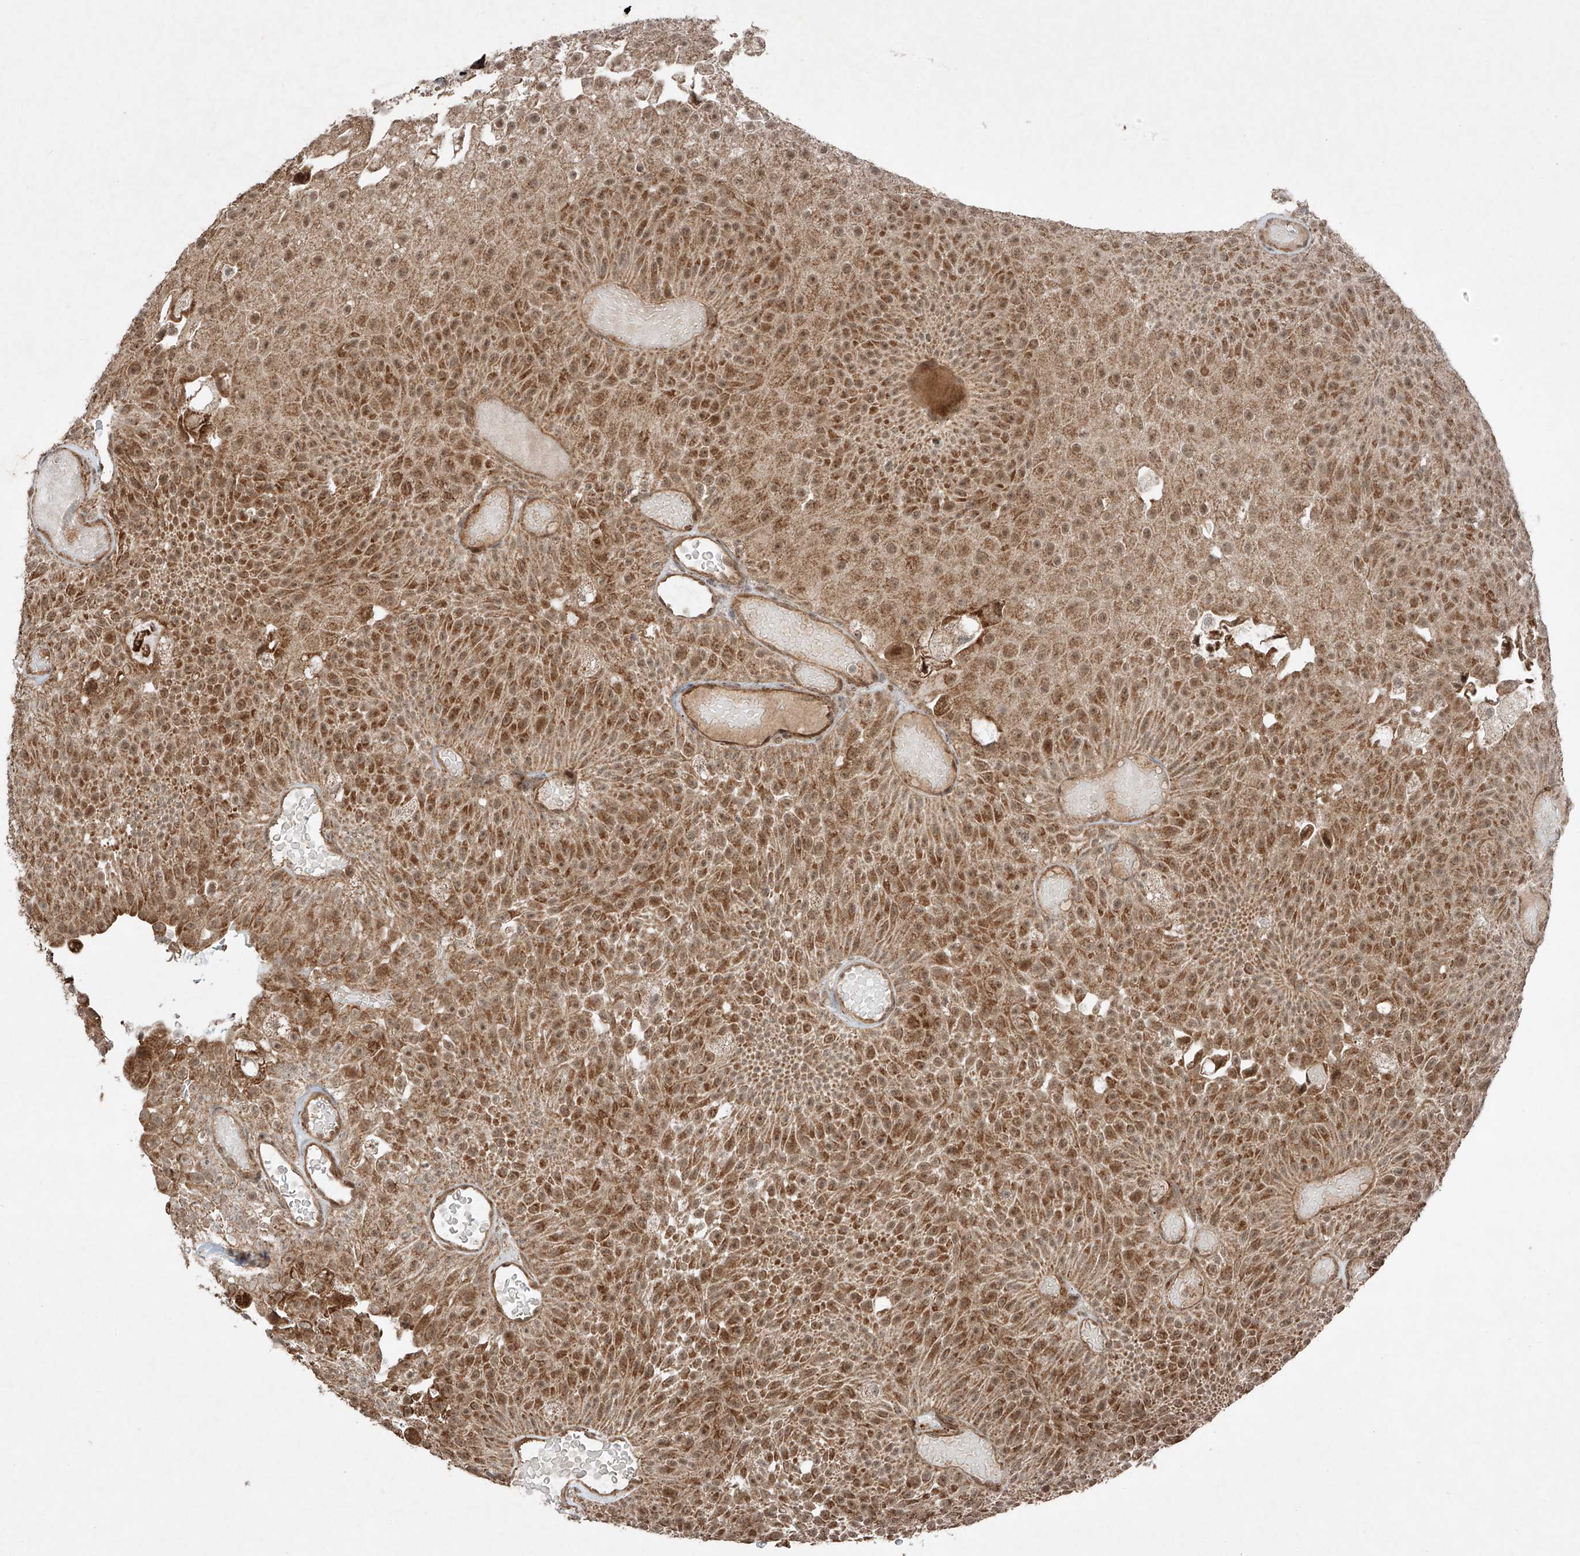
{"staining": {"intensity": "moderate", "quantity": ">75%", "location": "cytoplasmic/membranous"}, "tissue": "urothelial cancer", "cell_type": "Tumor cells", "image_type": "cancer", "snomed": [{"axis": "morphology", "description": "Urothelial carcinoma, Low grade"}, {"axis": "topography", "description": "Urinary bladder"}], "caption": "Moderate cytoplasmic/membranous staining for a protein is present in approximately >75% of tumor cells of urothelial cancer using immunohistochemistry (IHC).", "gene": "ZNF620", "patient": {"sex": "male", "age": 78}}